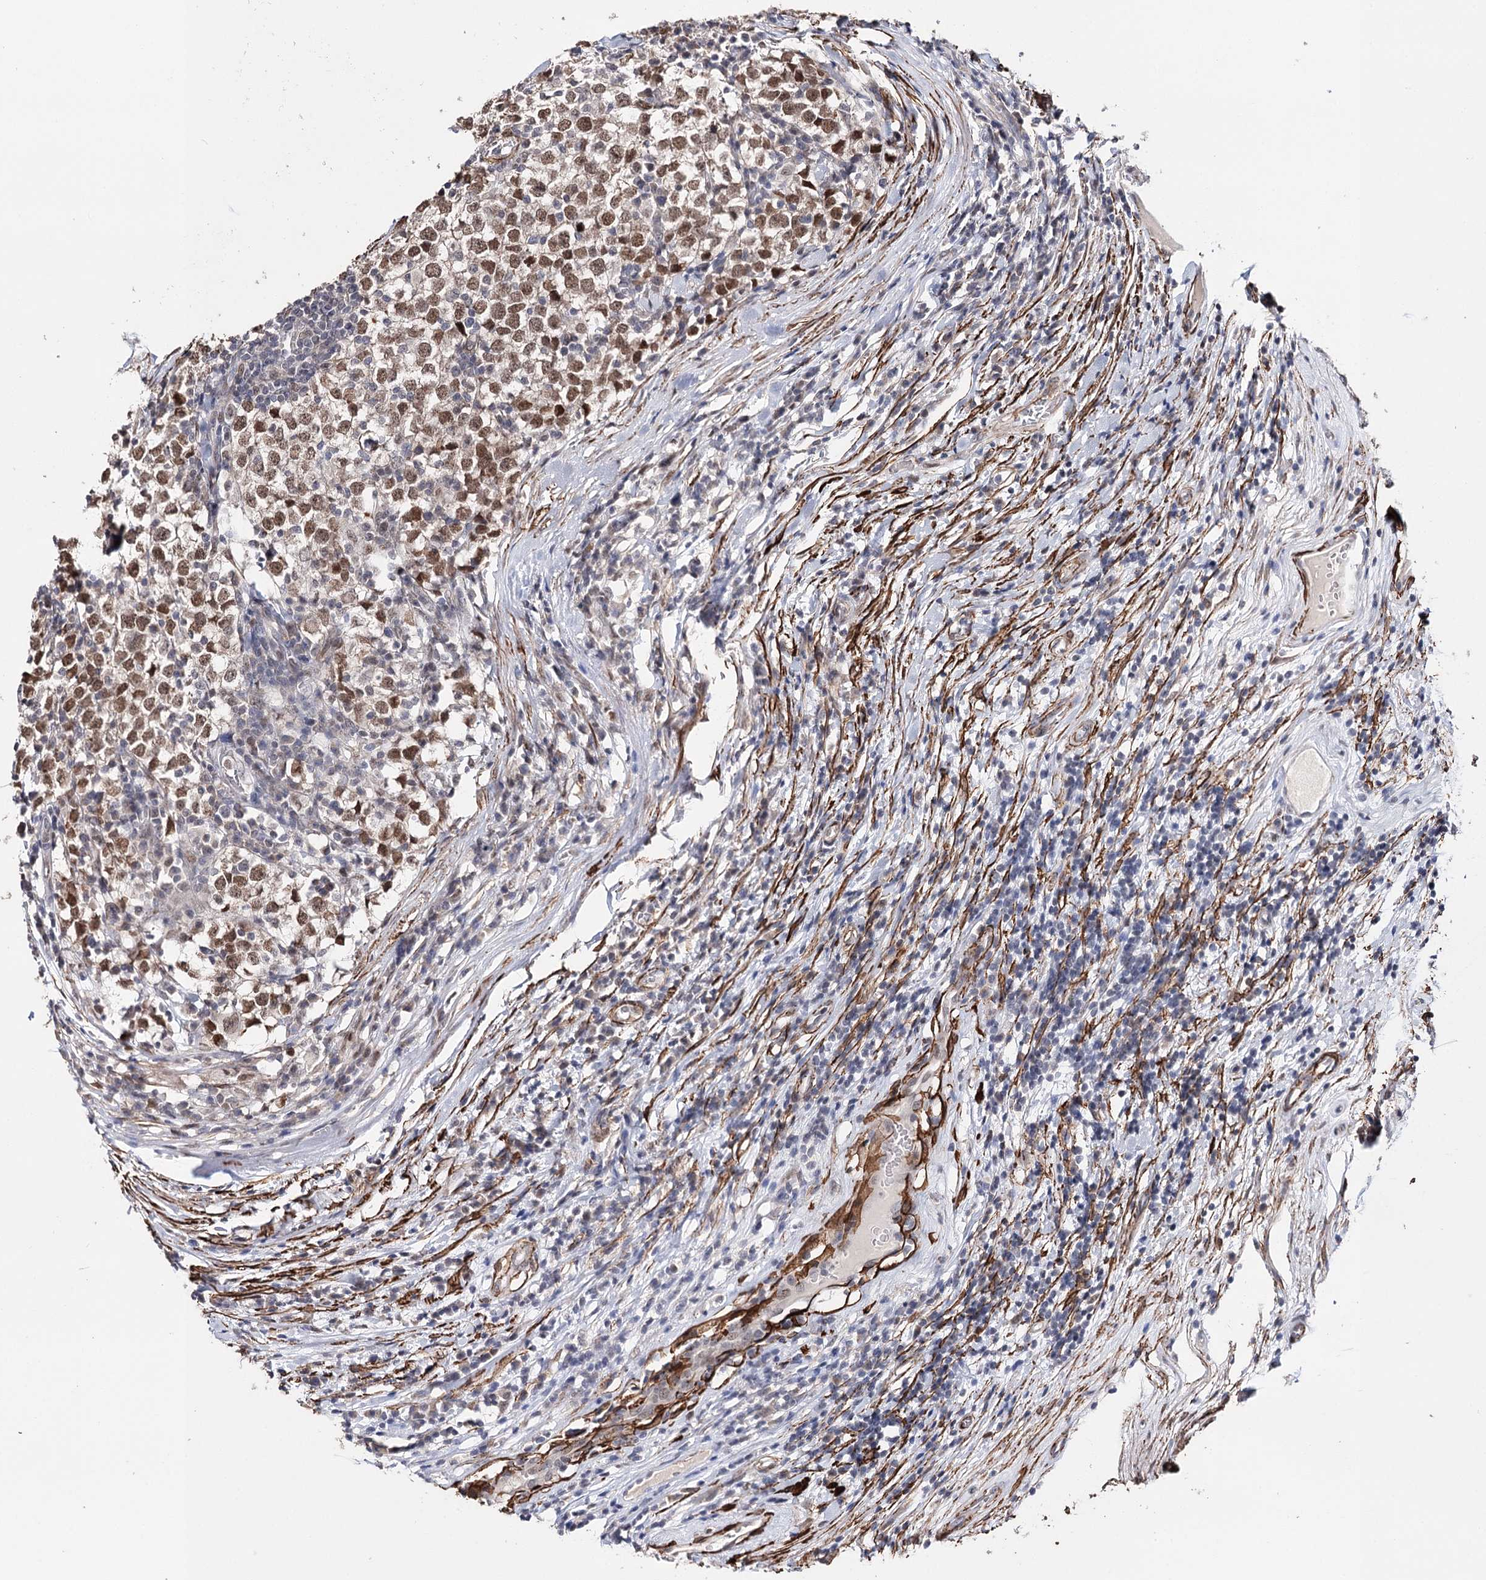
{"staining": {"intensity": "moderate", "quantity": ">75%", "location": "nuclear"}, "tissue": "testis cancer", "cell_type": "Tumor cells", "image_type": "cancer", "snomed": [{"axis": "morphology", "description": "Seminoma, NOS"}, {"axis": "topography", "description": "Testis"}], "caption": "The micrograph exhibits immunohistochemical staining of seminoma (testis). There is moderate nuclear staining is seen in approximately >75% of tumor cells.", "gene": "CFAP46", "patient": {"sex": "male", "age": 65}}